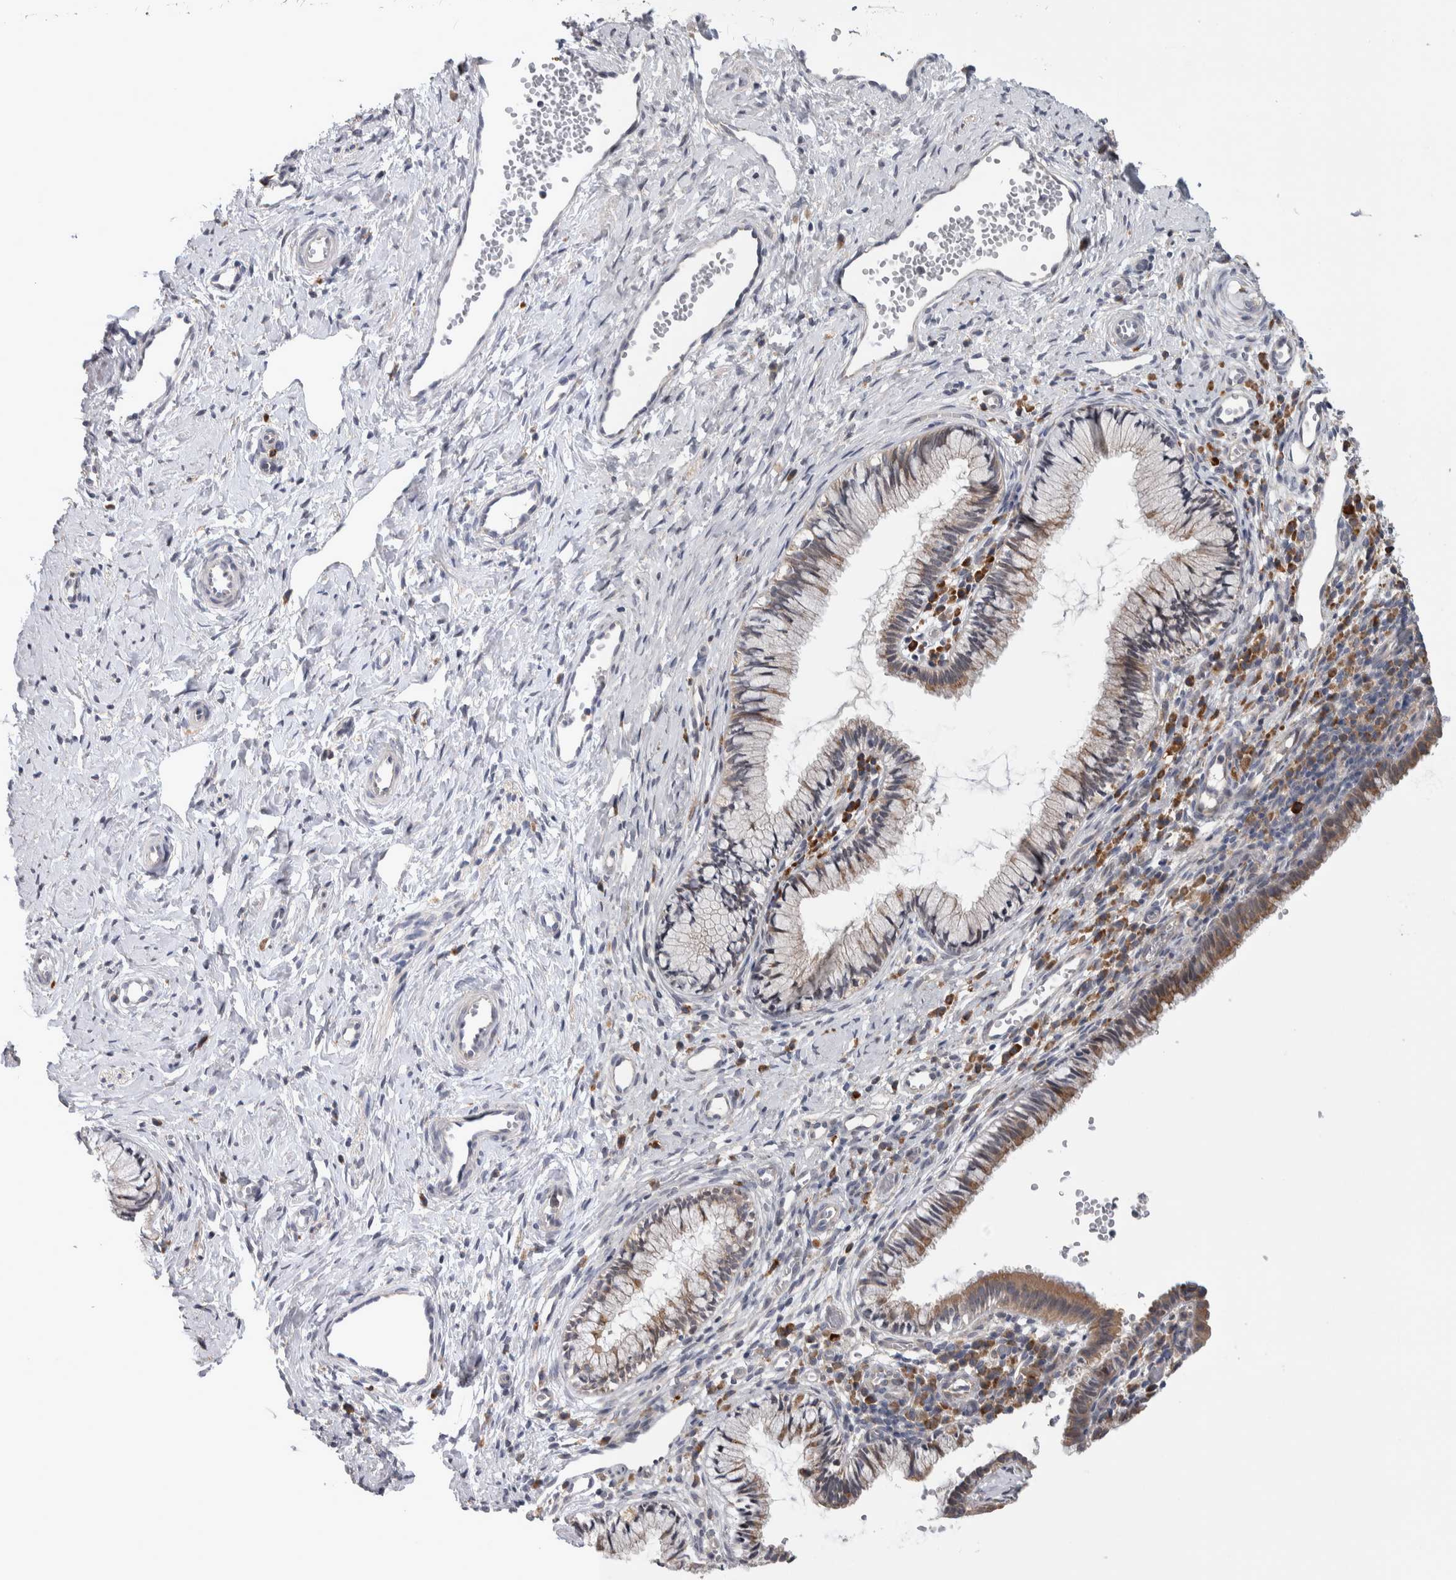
{"staining": {"intensity": "moderate", "quantity": "25%-75%", "location": "cytoplasmic/membranous"}, "tissue": "cervix", "cell_type": "Glandular cells", "image_type": "normal", "snomed": [{"axis": "morphology", "description": "Normal tissue, NOS"}, {"axis": "topography", "description": "Cervix"}], "caption": "Cervix stained for a protein (brown) shows moderate cytoplasmic/membranous positive staining in about 25%-75% of glandular cells.", "gene": "IBTK", "patient": {"sex": "female", "age": 27}}